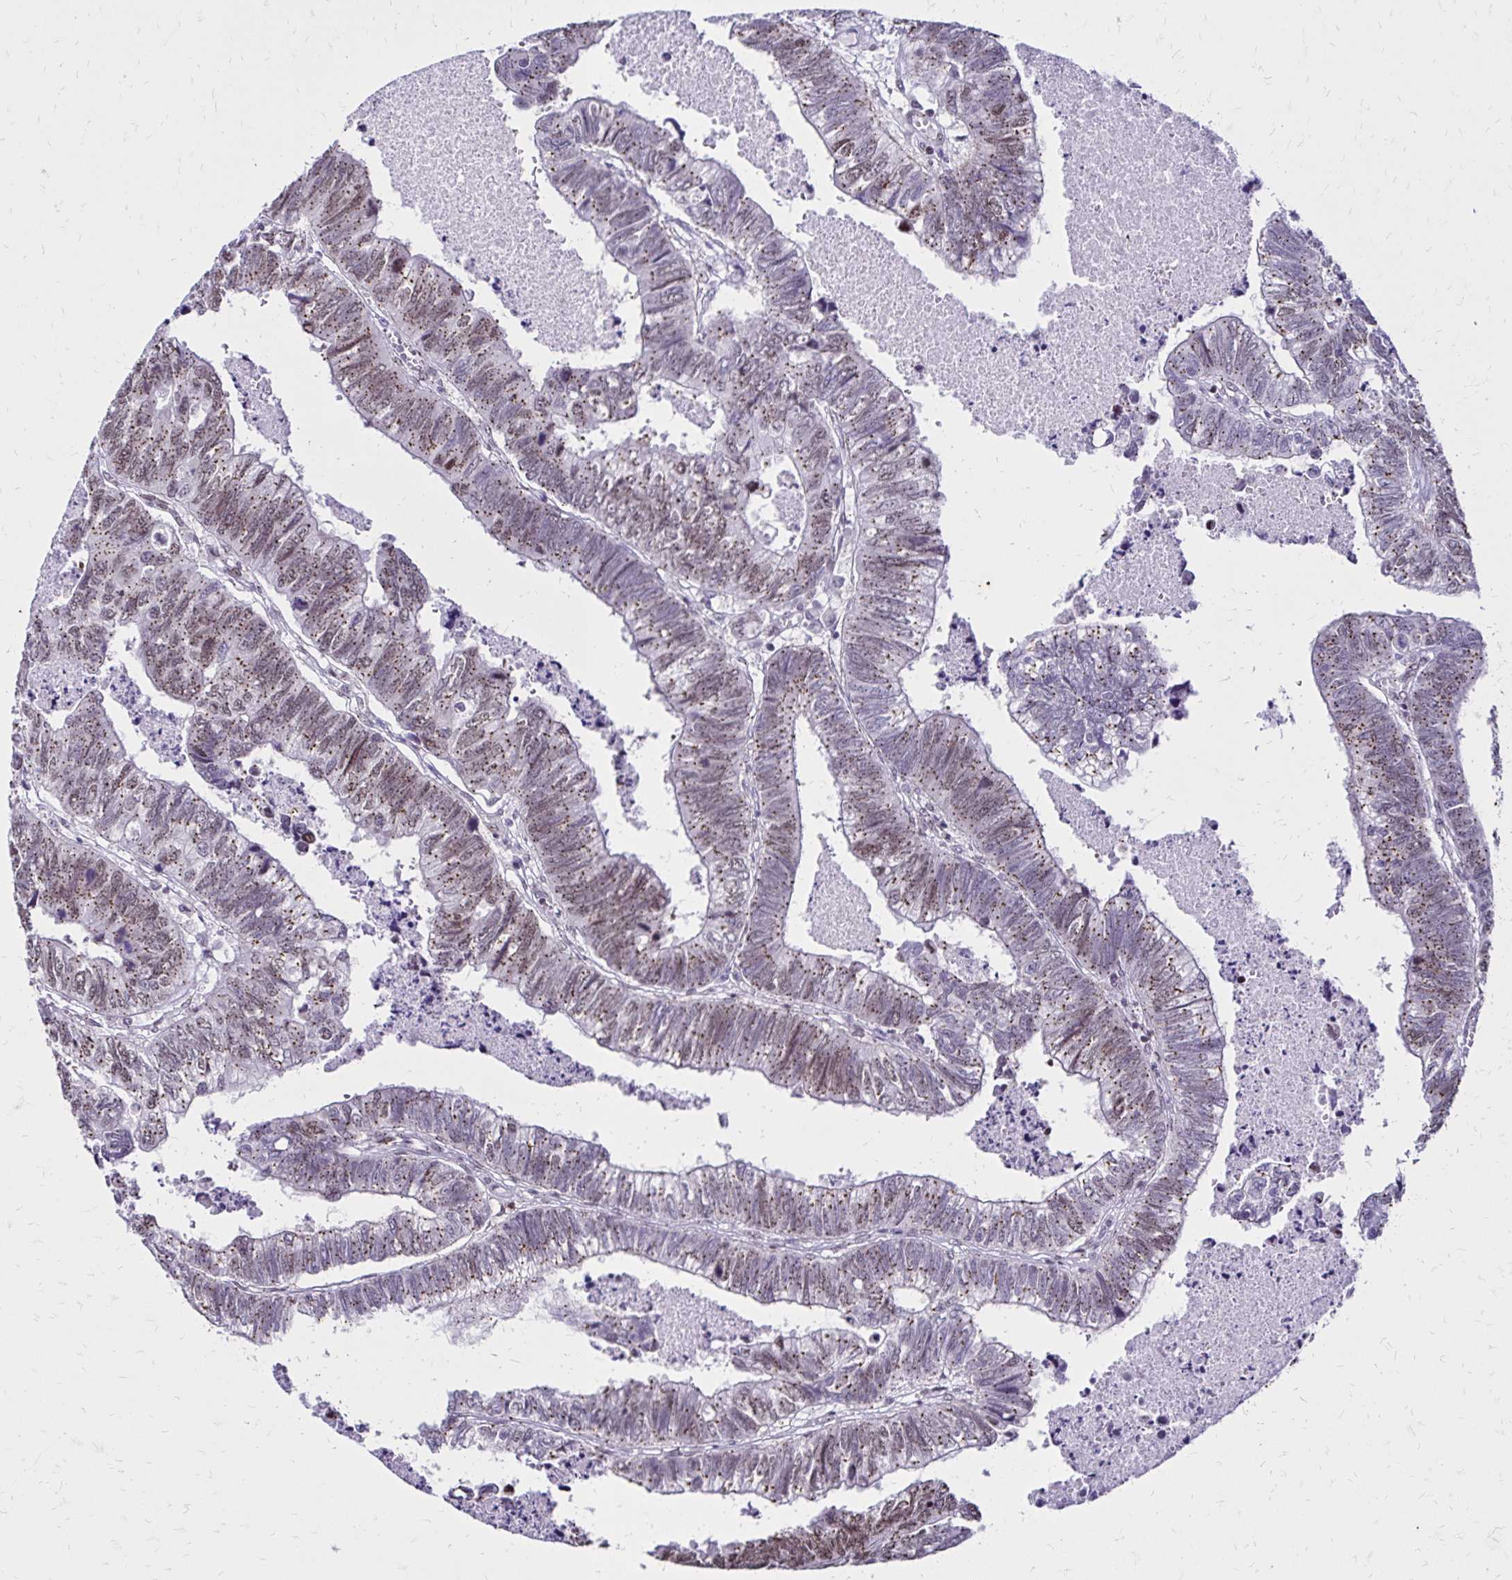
{"staining": {"intensity": "moderate", "quantity": ">75%", "location": "cytoplasmic/membranous,nuclear"}, "tissue": "colorectal cancer", "cell_type": "Tumor cells", "image_type": "cancer", "snomed": [{"axis": "morphology", "description": "Adenocarcinoma, NOS"}, {"axis": "topography", "description": "Colon"}], "caption": "Human colorectal adenocarcinoma stained with a brown dye shows moderate cytoplasmic/membranous and nuclear positive positivity in about >75% of tumor cells.", "gene": "TOB1", "patient": {"sex": "male", "age": 62}}